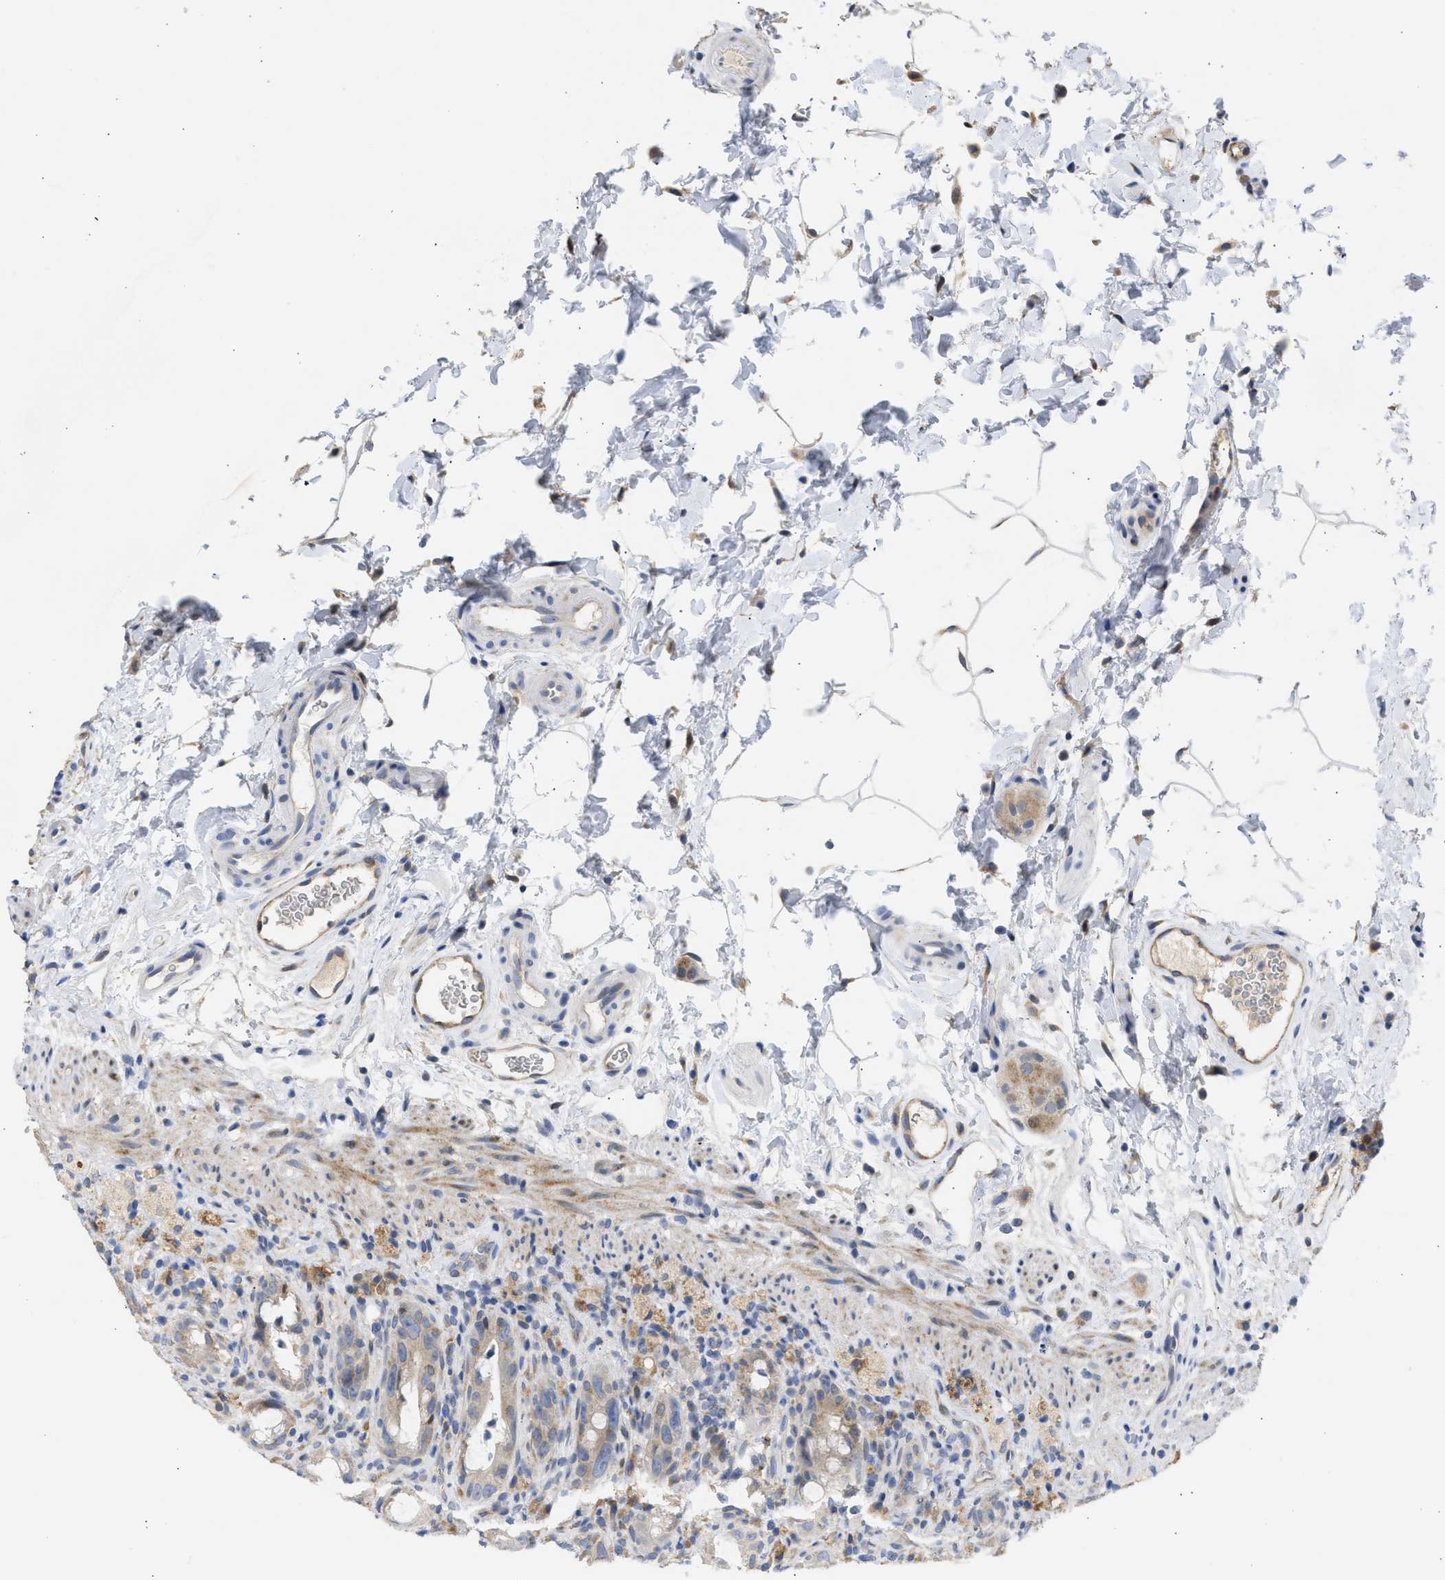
{"staining": {"intensity": "weak", "quantity": "<25%", "location": "cytoplasmic/membranous"}, "tissue": "rectum", "cell_type": "Glandular cells", "image_type": "normal", "snomed": [{"axis": "morphology", "description": "Normal tissue, NOS"}, {"axis": "topography", "description": "Rectum"}], "caption": "This is an IHC micrograph of normal rectum. There is no staining in glandular cells.", "gene": "TMED1", "patient": {"sex": "male", "age": 44}}